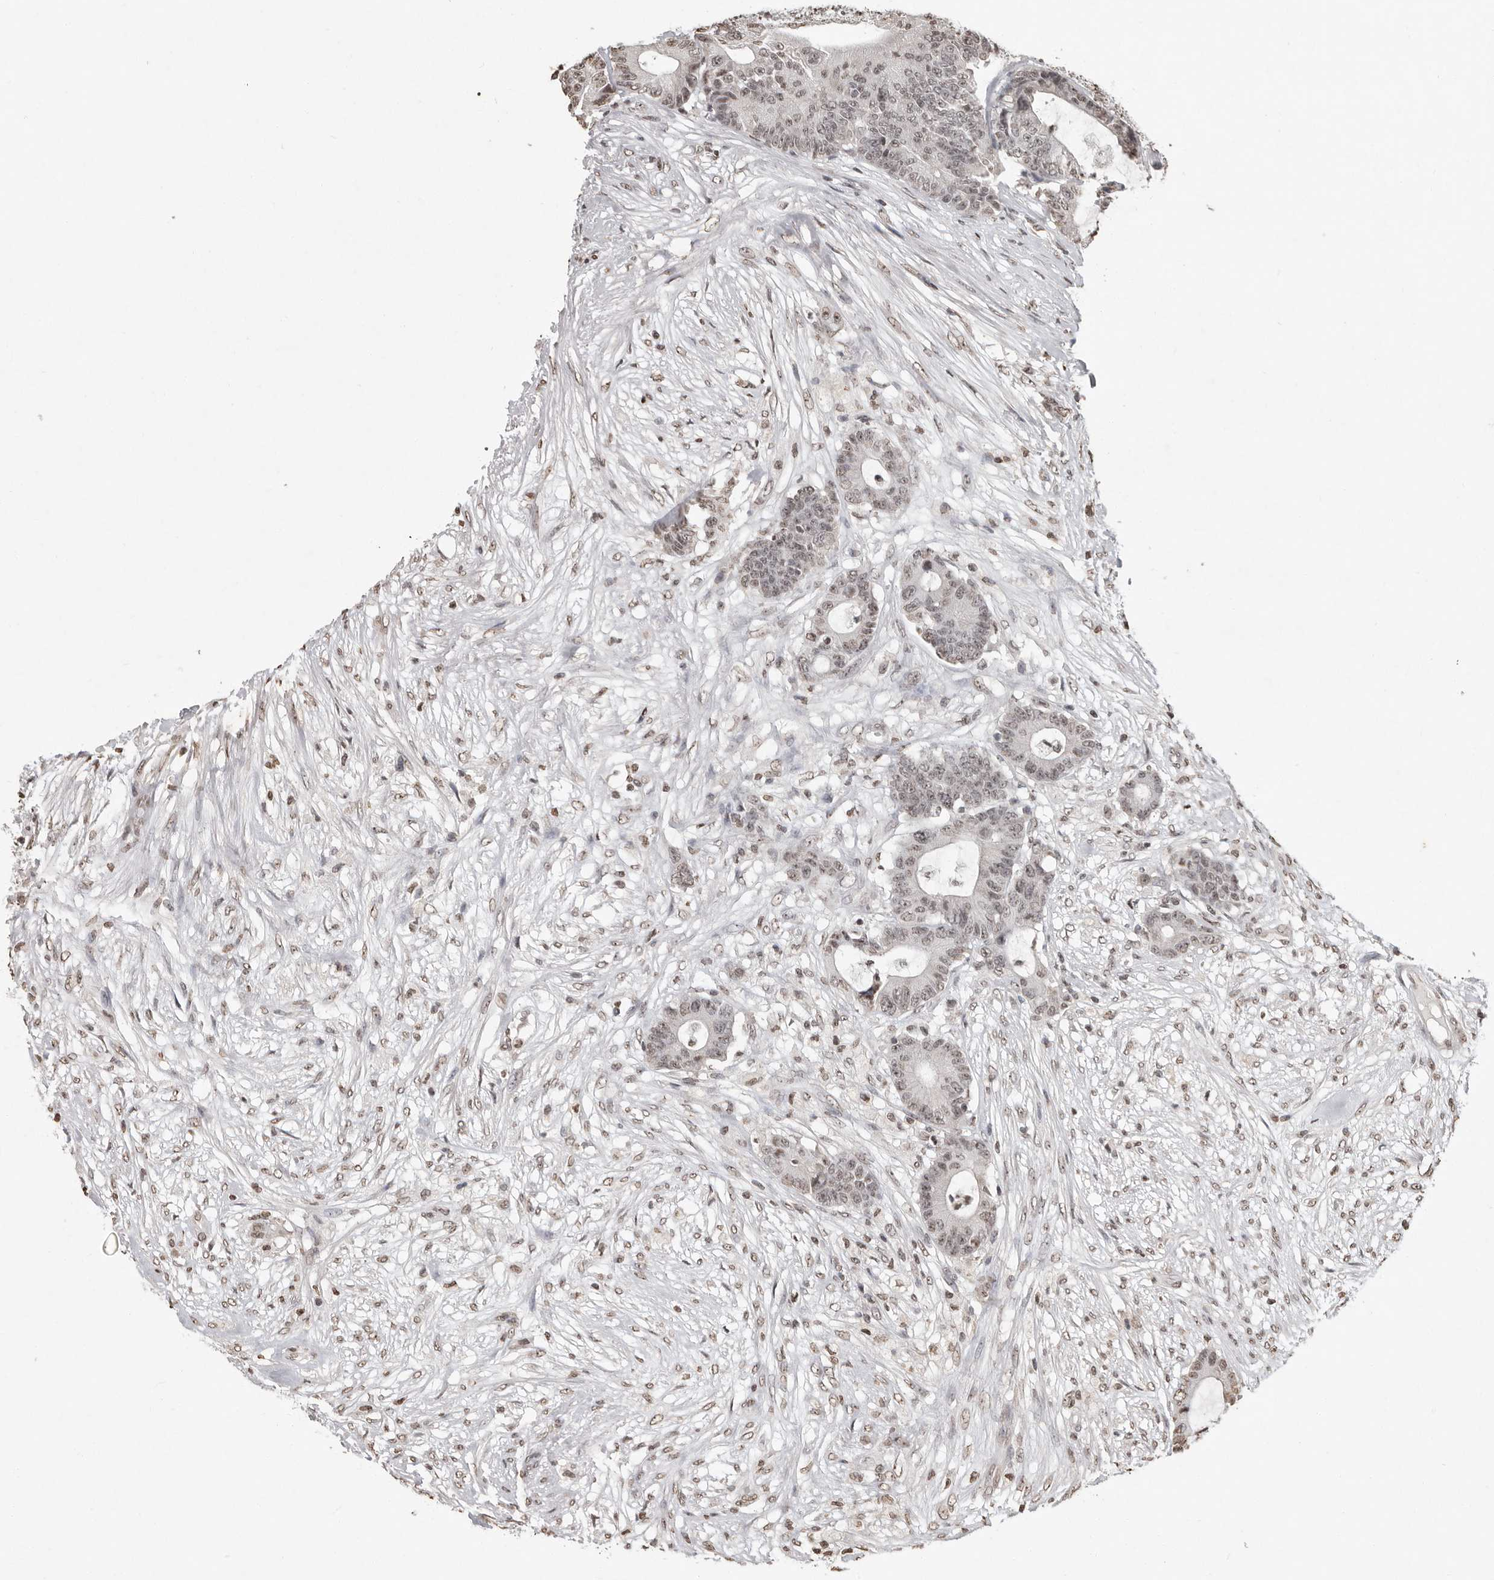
{"staining": {"intensity": "weak", "quantity": "25%-75%", "location": "nuclear"}, "tissue": "colorectal cancer", "cell_type": "Tumor cells", "image_type": "cancer", "snomed": [{"axis": "morphology", "description": "Adenocarcinoma, NOS"}, {"axis": "topography", "description": "Colon"}], "caption": "Immunohistochemical staining of human colorectal adenocarcinoma exhibits low levels of weak nuclear protein expression in approximately 25%-75% of tumor cells.", "gene": "WDR45", "patient": {"sex": "female", "age": 84}}